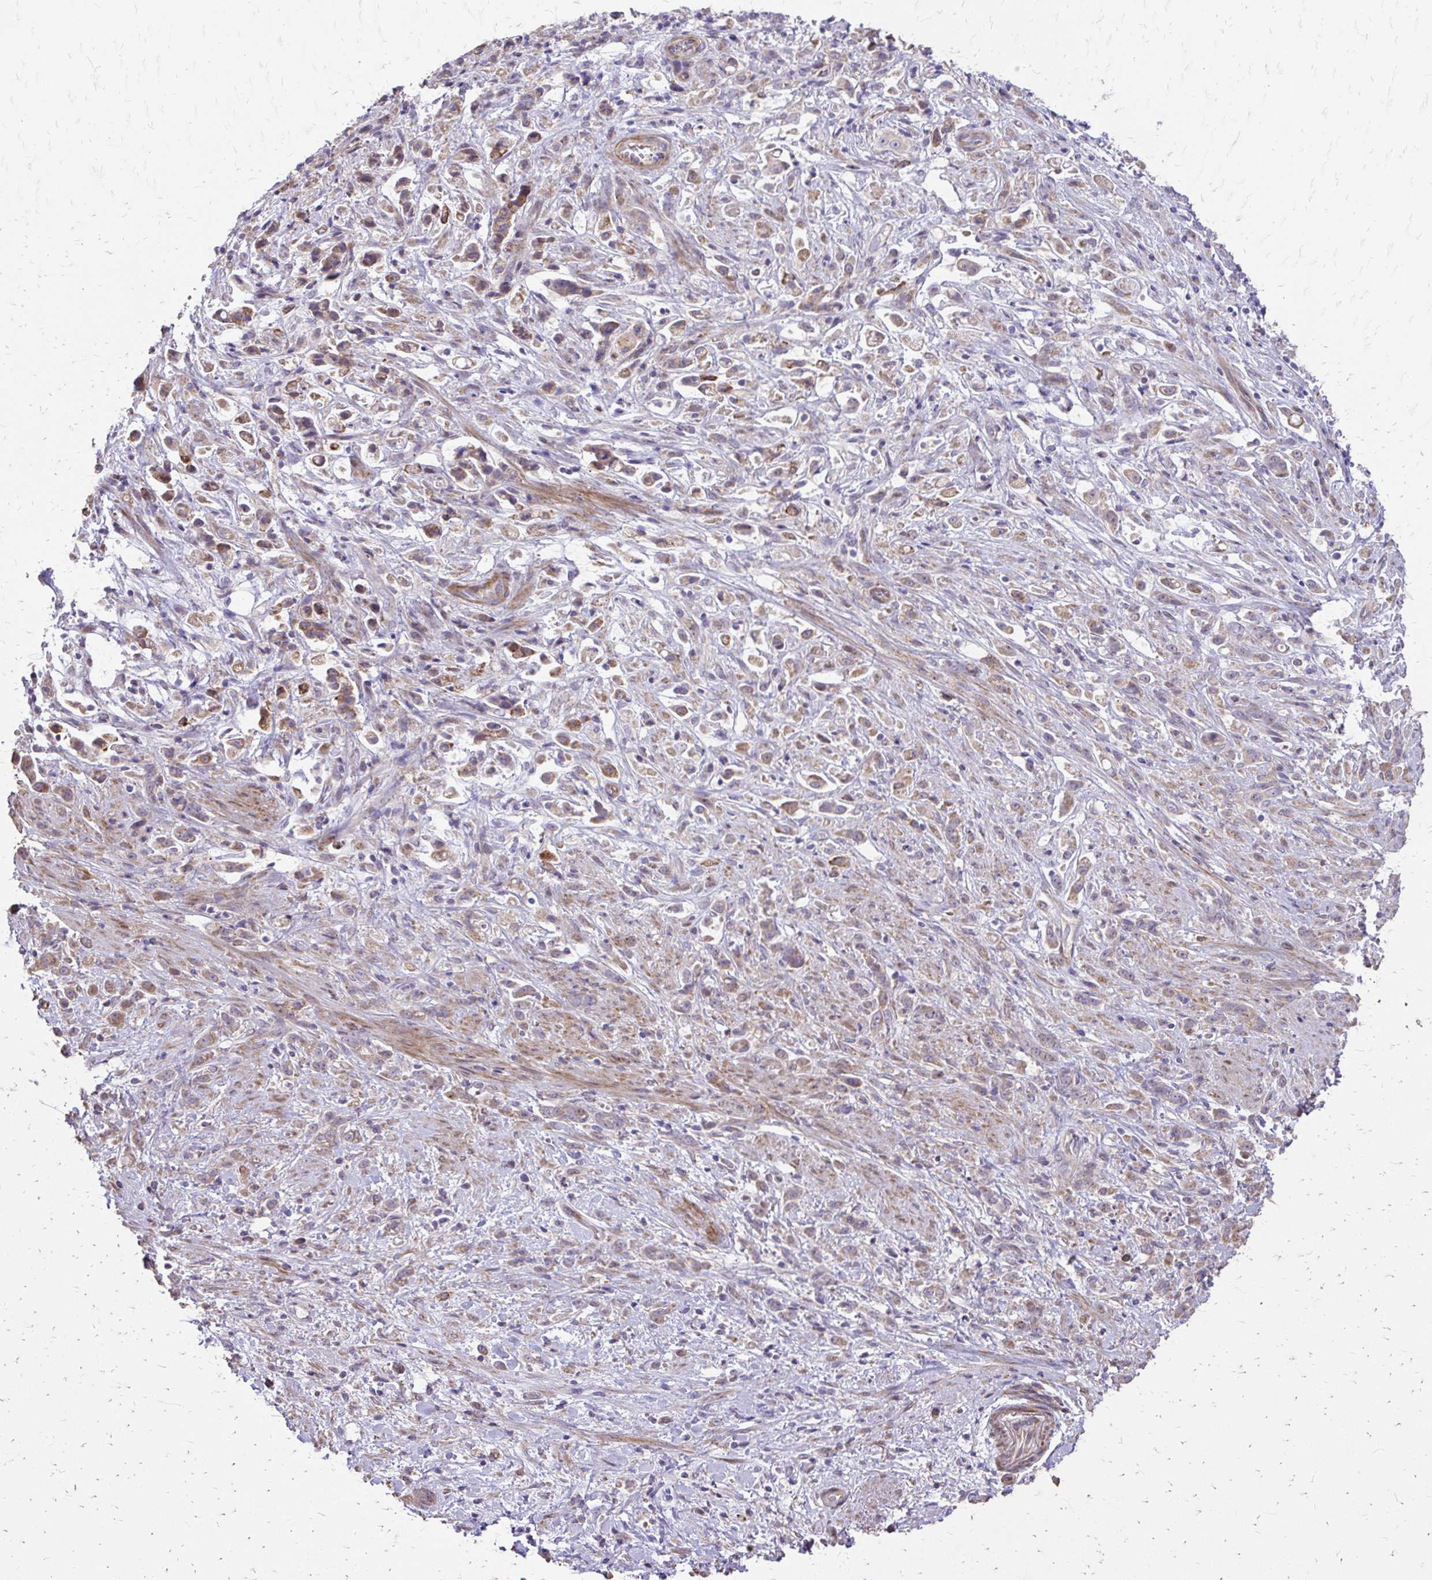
{"staining": {"intensity": "weak", "quantity": "<25%", "location": "cytoplasmic/membranous"}, "tissue": "stomach cancer", "cell_type": "Tumor cells", "image_type": "cancer", "snomed": [{"axis": "morphology", "description": "Adenocarcinoma, NOS"}, {"axis": "topography", "description": "Stomach"}], "caption": "Immunohistochemistry histopathology image of neoplastic tissue: stomach cancer (adenocarcinoma) stained with DAB (3,3'-diaminobenzidine) displays no significant protein positivity in tumor cells. (DAB immunohistochemistry (IHC), high magnification).", "gene": "MYORG", "patient": {"sex": "female", "age": 60}}